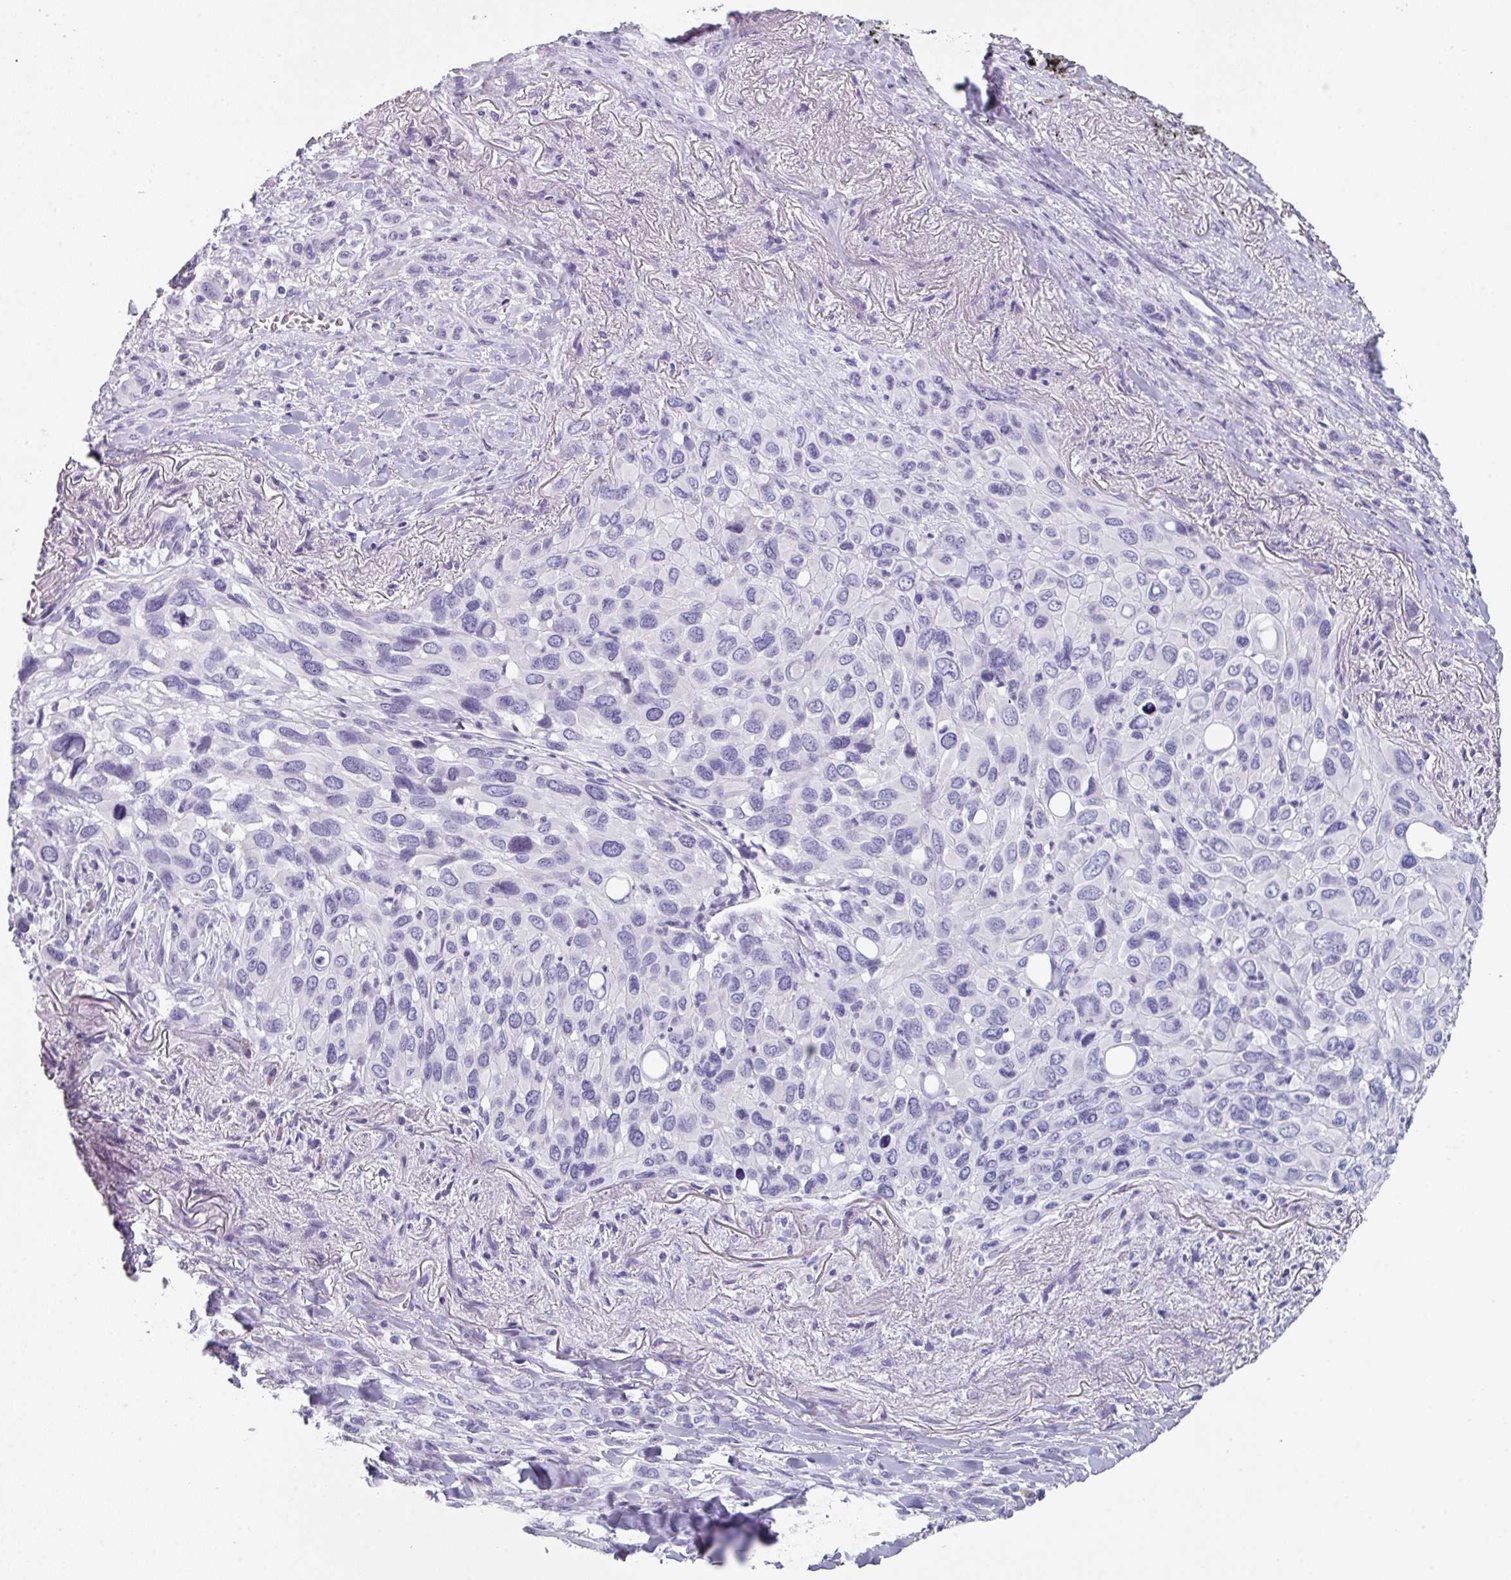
{"staining": {"intensity": "negative", "quantity": "none", "location": "none"}, "tissue": "melanoma", "cell_type": "Tumor cells", "image_type": "cancer", "snomed": [{"axis": "morphology", "description": "Malignant melanoma, Metastatic site"}, {"axis": "topography", "description": "Lung"}], "caption": "Immunohistochemical staining of malignant melanoma (metastatic site) shows no significant staining in tumor cells.", "gene": "DEFB115", "patient": {"sex": "male", "age": 48}}